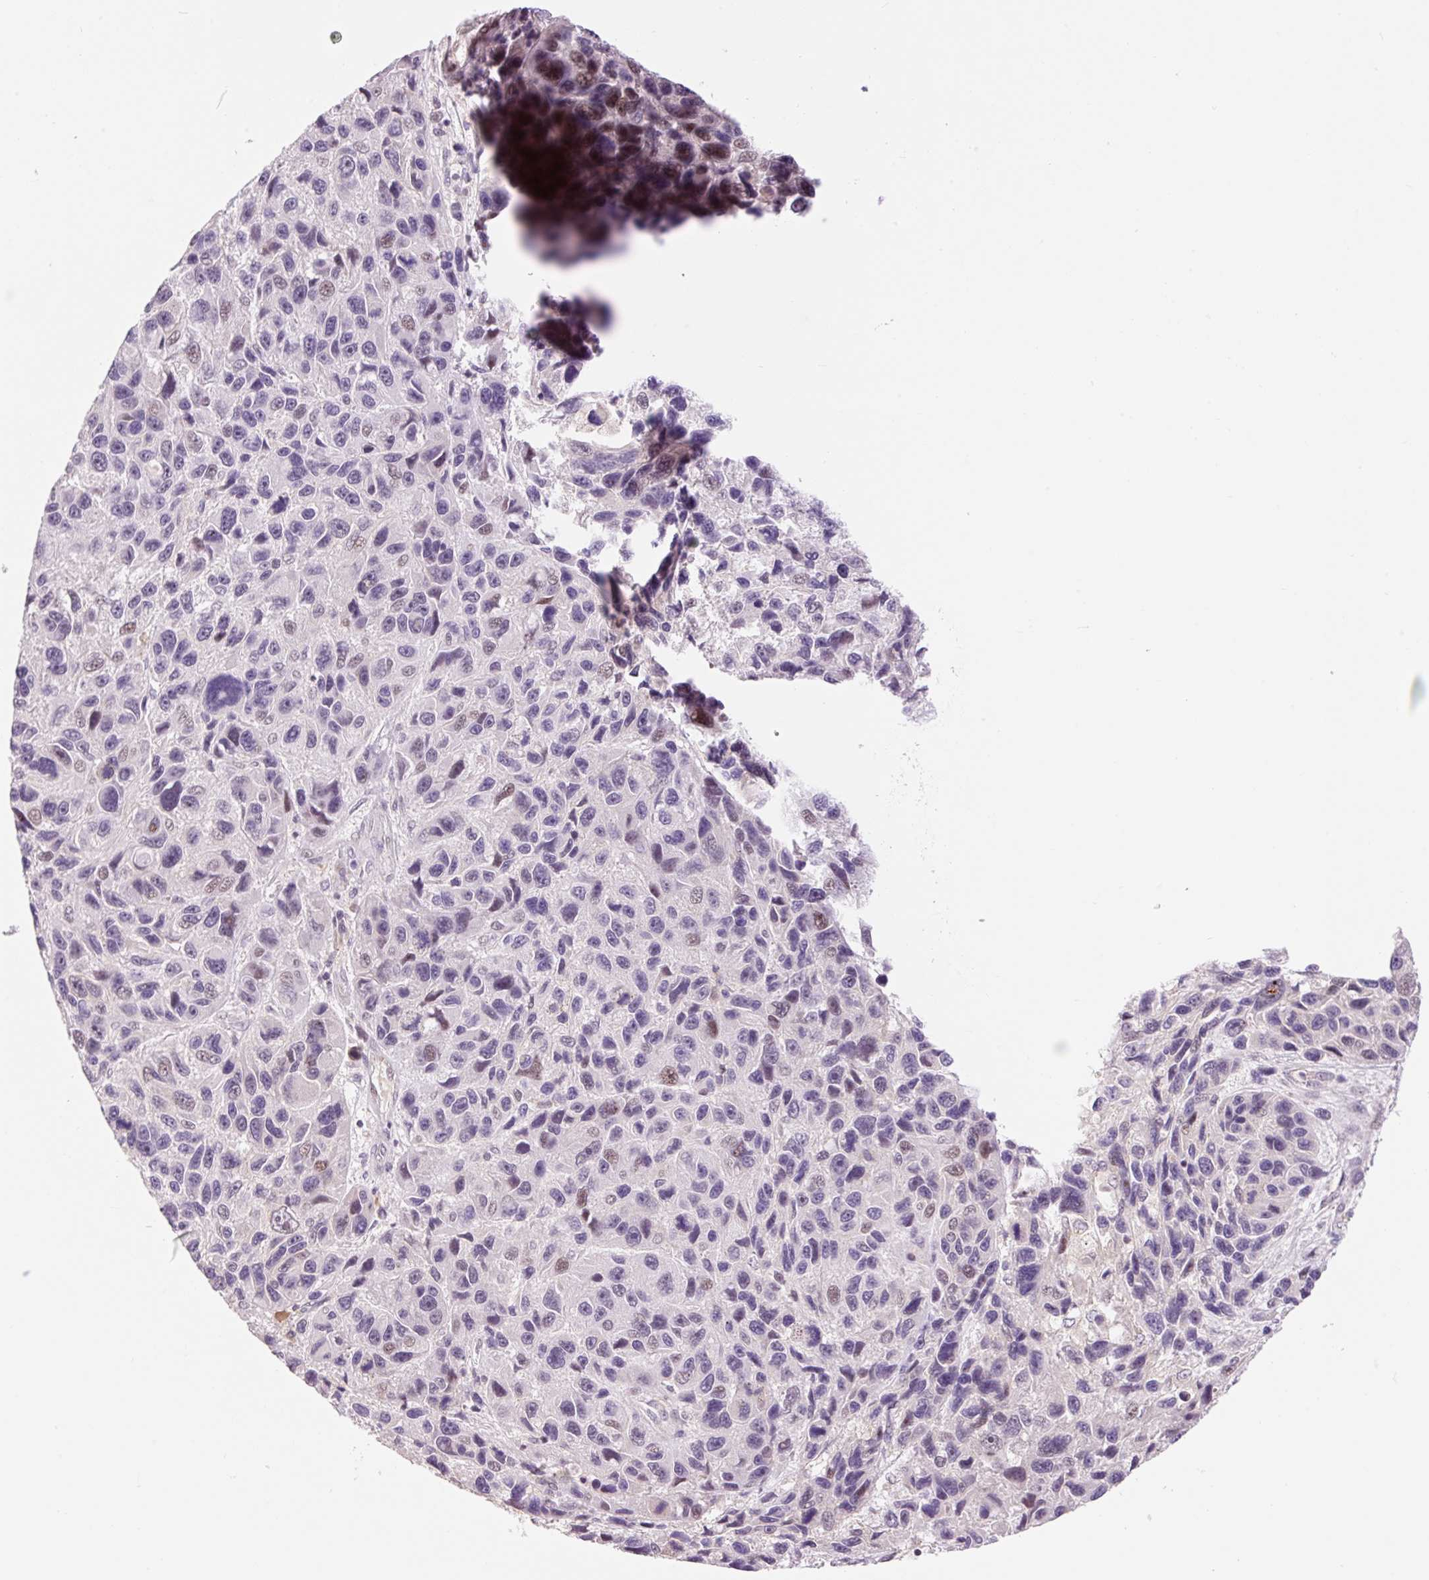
{"staining": {"intensity": "negative", "quantity": "none", "location": "none"}, "tissue": "melanoma", "cell_type": "Tumor cells", "image_type": "cancer", "snomed": [{"axis": "morphology", "description": "Malignant melanoma, NOS"}, {"axis": "topography", "description": "Skin"}], "caption": "Immunohistochemical staining of human melanoma reveals no significant expression in tumor cells.", "gene": "HNF1A", "patient": {"sex": "male", "age": 53}}